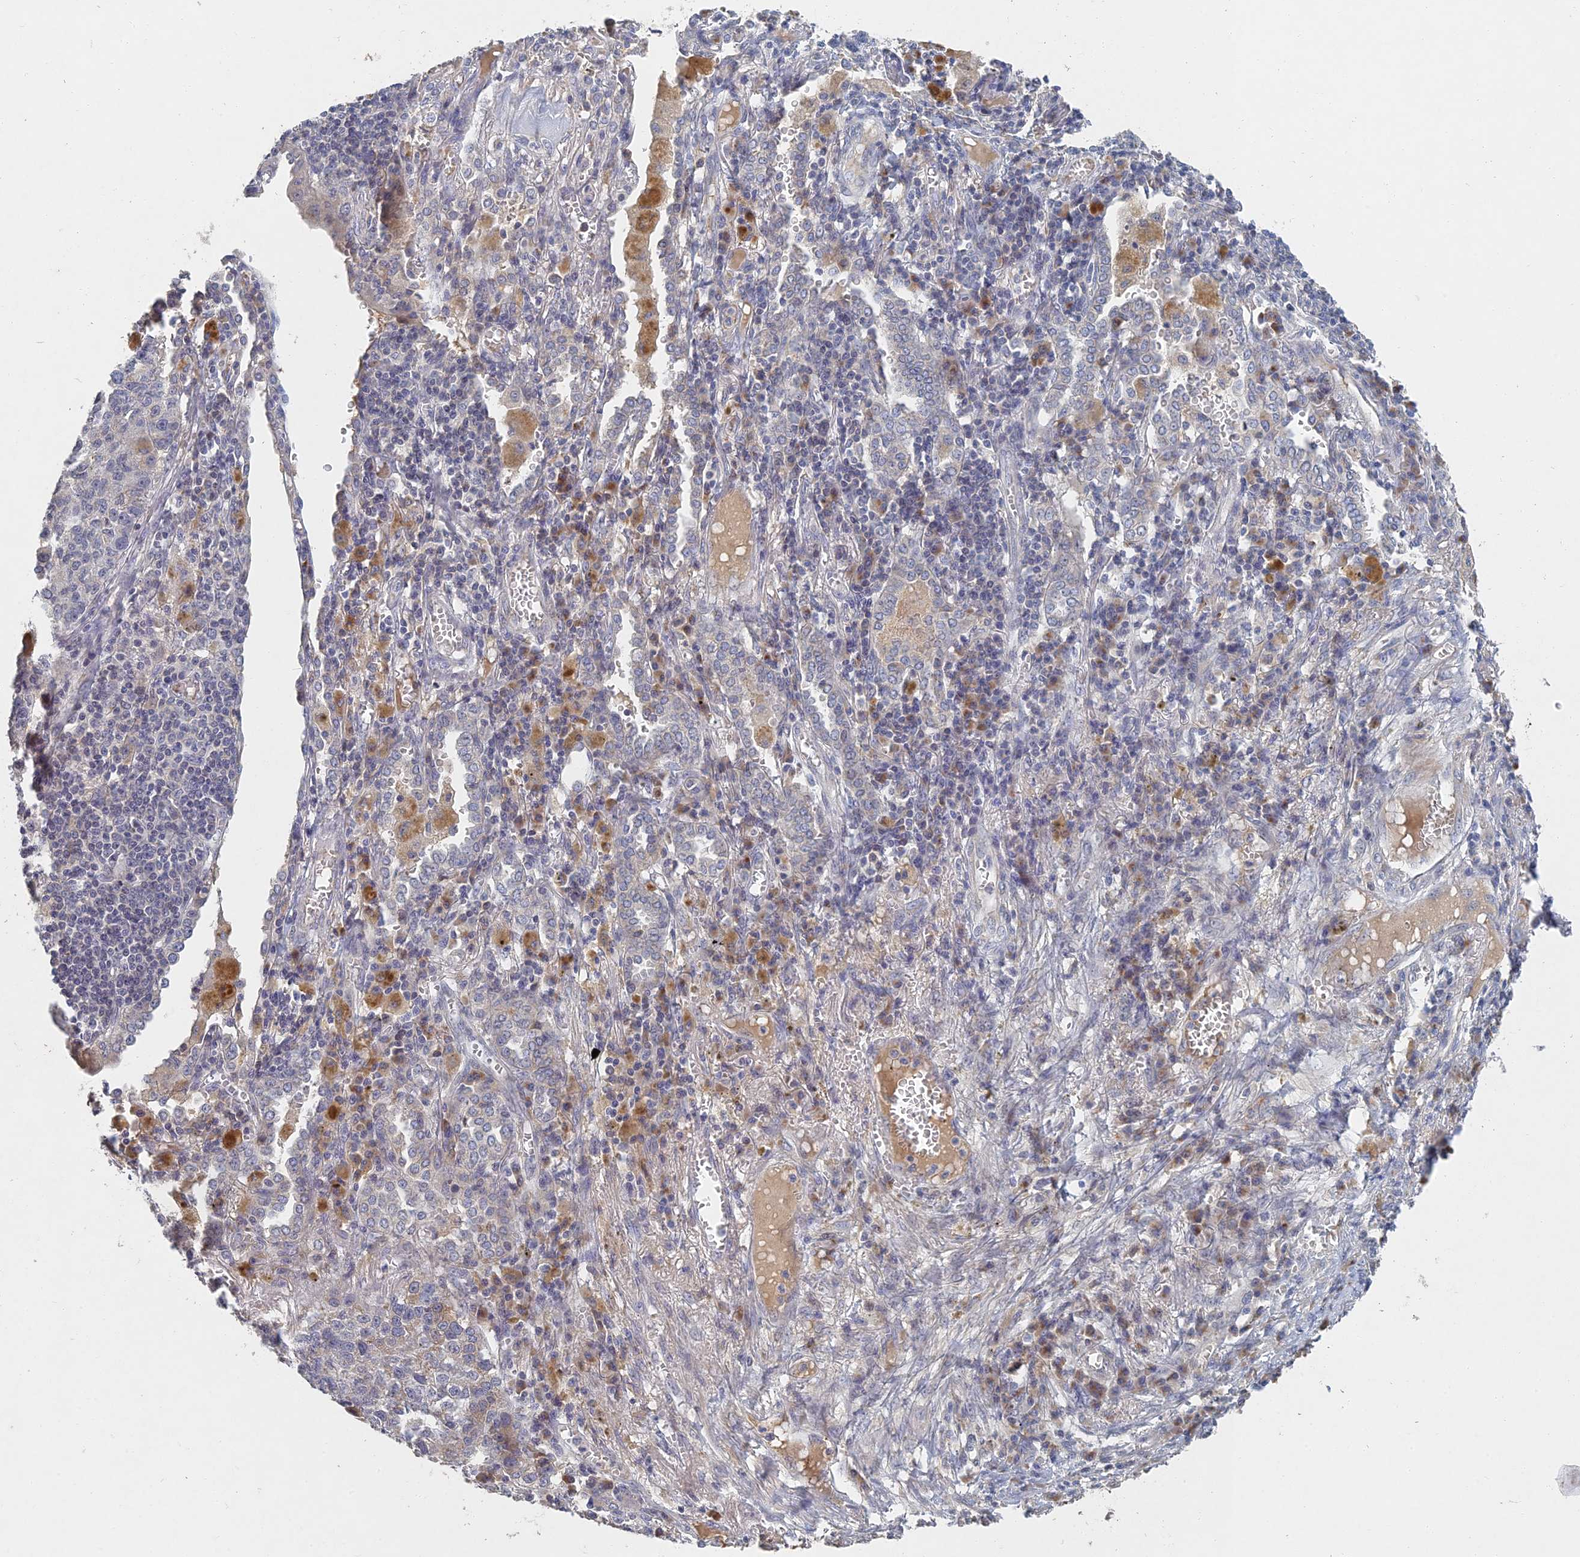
{"staining": {"intensity": "weak", "quantity": "<25%", "location": "cytoplasmic/membranous"}, "tissue": "lung cancer", "cell_type": "Tumor cells", "image_type": "cancer", "snomed": [{"axis": "morphology", "description": "Adenocarcinoma, NOS"}, {"axis": "topography", "description": "Lung"}], "caption": "A micrograph of human lung adenocarcinoma is negative for staining in tumor cells.", "gene": "GNA15", "patient": {"sex": "male", "age": 49}}